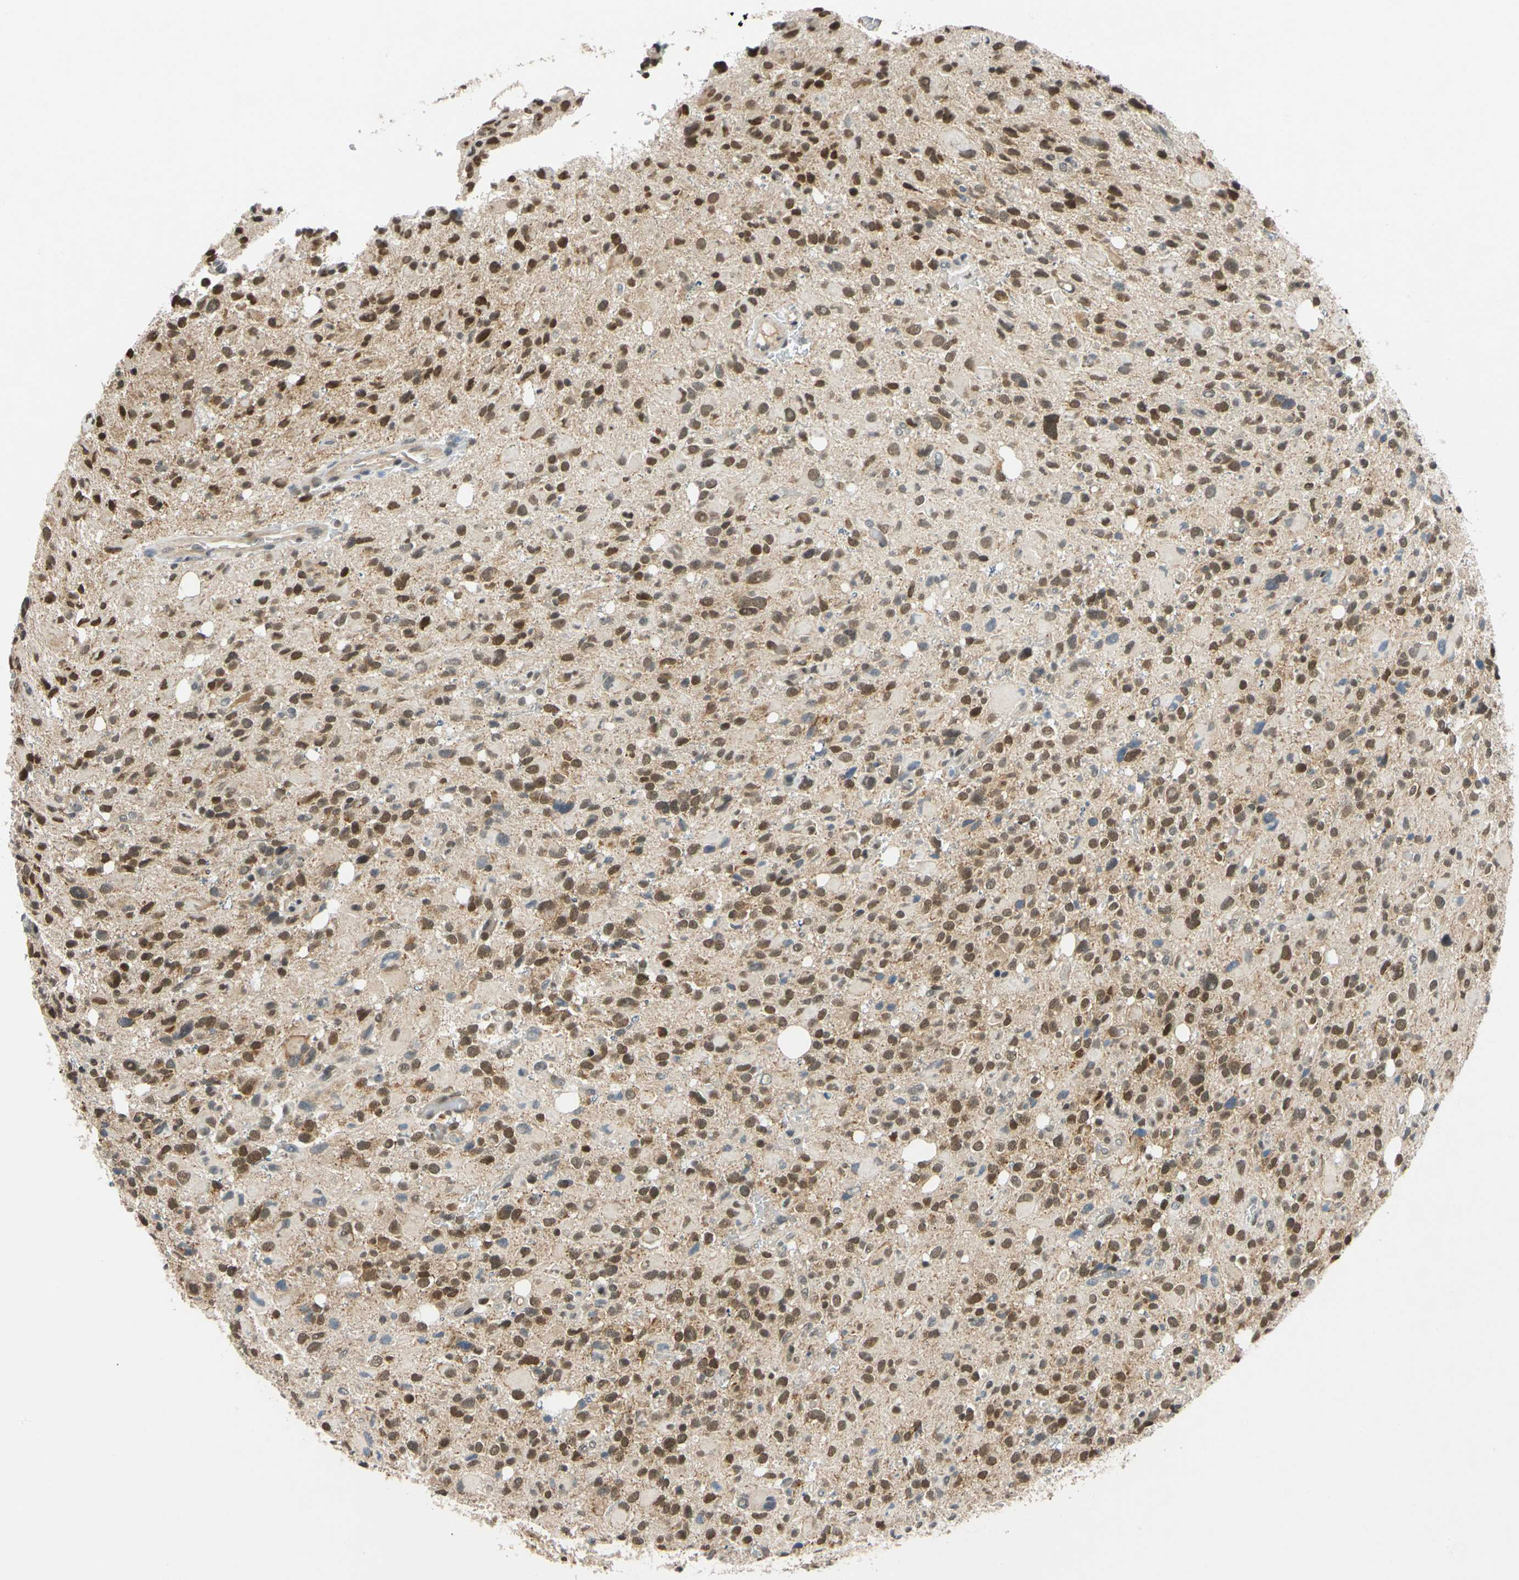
{"staining": {"intensity": "strong", "quantity": ">75%", "location": "cytoplasmic/membranous,nuclear"}, "tissue": "glioma", "cell_type": "Tumor cells", "image_type": "cancer", "snomed": [{"axis": "morphology", "description": "Glioma, malignant, High grade"}, {"axis": "topography", "description": "Brain"}], "caption": "An immunohistochemistry (IHC) micrograph of tumor tissue is shown. Protein staining in brown highlights strong cytoplasmic/membranous and nuclear positivity in glioma within tumor cells. Ihc stains the protein in brown and the nuclei are stained blue.", "gene": "POGZ", "patient": {"sex": "male", "age": 48}}